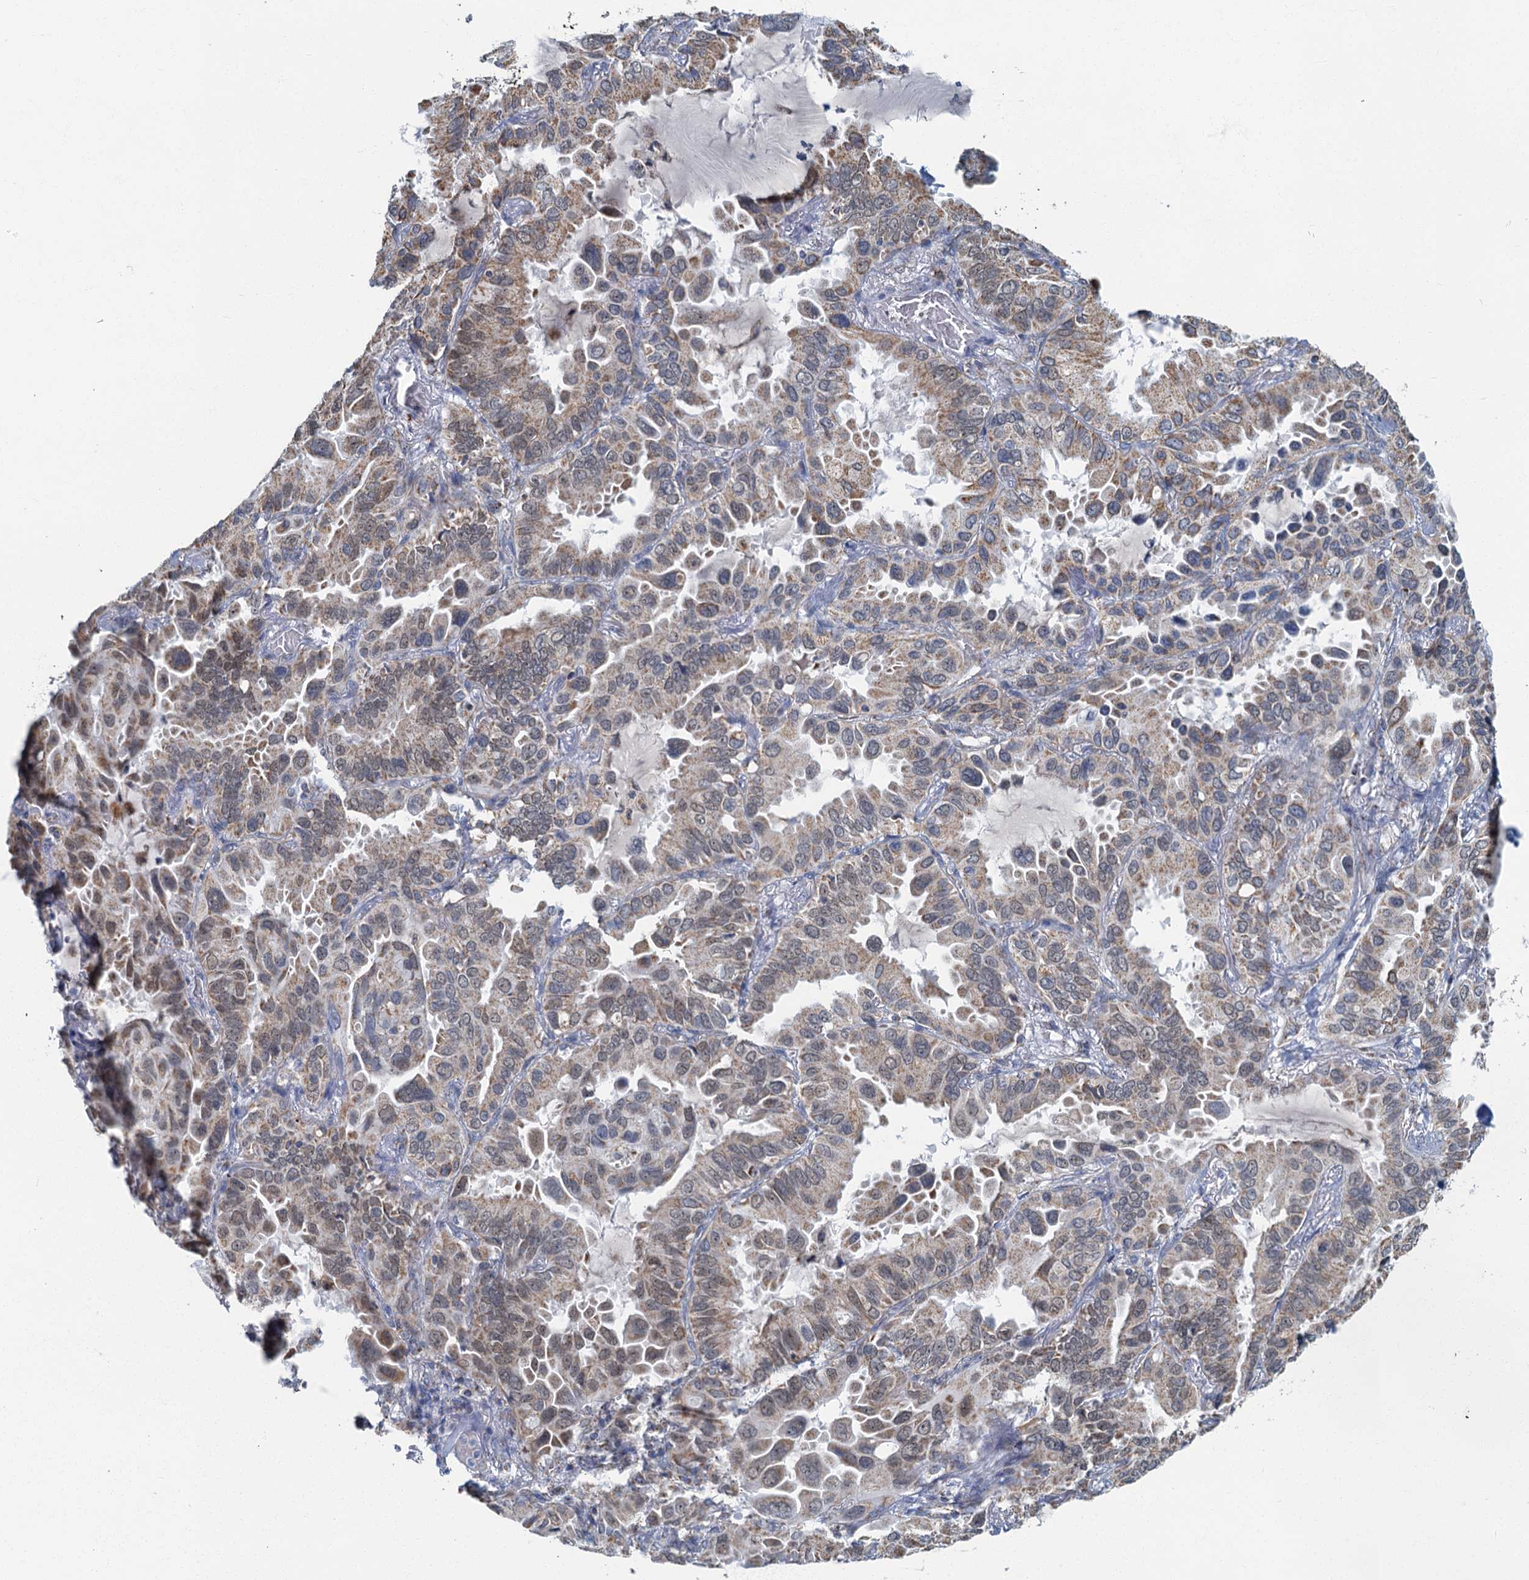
{"staining": {"intensity": "weak", "quantity": "25%-75%", "location": "cytoplasmic/membranous,nuclear"}, "tissue": "lung cancer", "cell_type": "Tumor cells", "image_type": "cancer", "snomed": [{"axis": "morphology", "description": "Adenocarcinoma, NOS"}, {"axis": "topography", "description": "Lung"}], "caption": "Brown immunohistochemical staining in lung cancer (adenocarcinoma) demonstrates weak cytoplasmic/membranous and nuclear positivity in about 25%-75% of tumor cells. Ihc stains the protein of interest in brown and the nuclei are stained blue.", "gene": "RAD9B", "patient": {"sex": "male", "age": 64}}